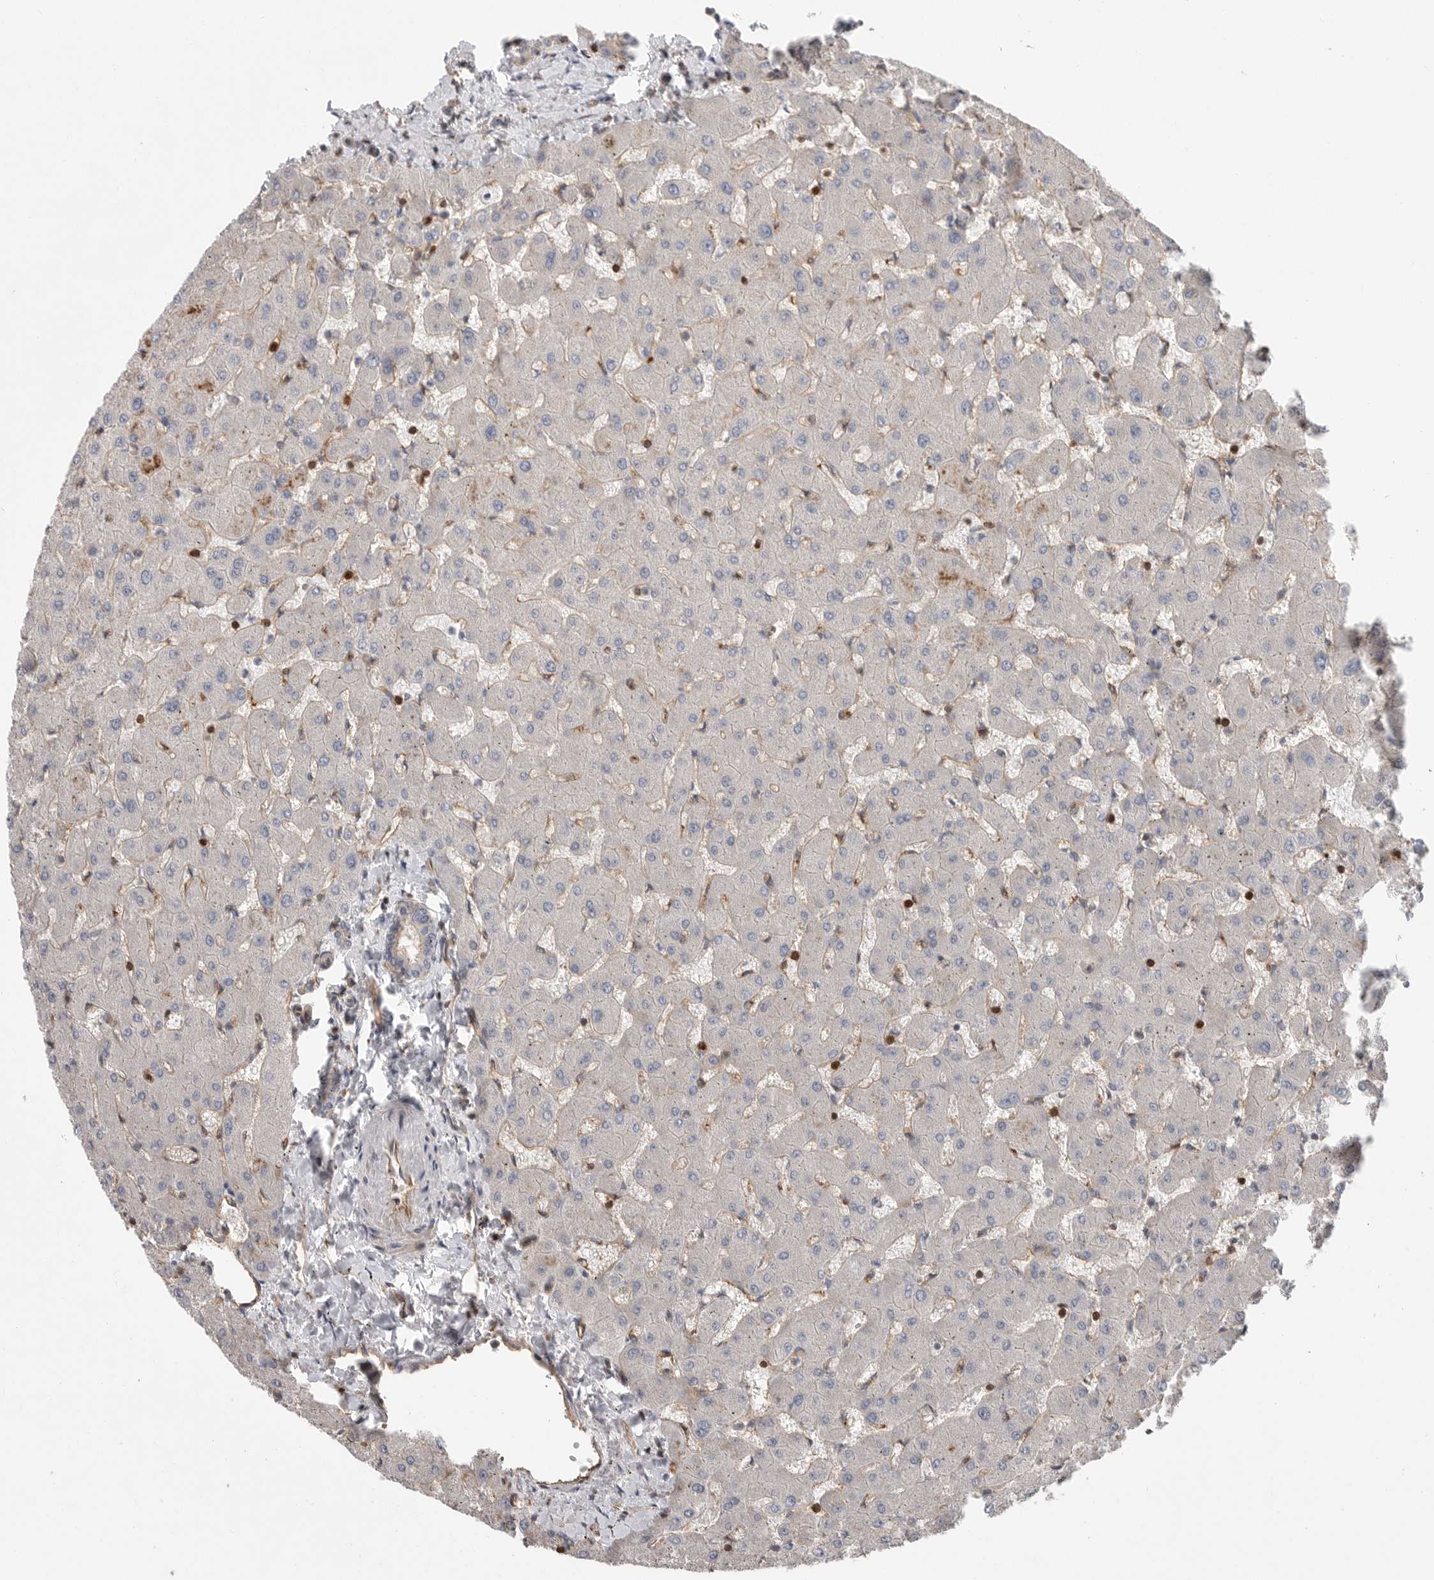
{"staining": {"intensity": "weak", "quantity": "25%-75%", "location": "cytoplasmic/membranous"}, "tissue": "liver", "cell_type": "Cholangiocytes", "image_type": "normal", "snomed": [{"axis": "morphology", "description": "Normal tissue, NOS"}, {"axis": "topography", "description": "Liver"}], "caption": "The image exhibits staining of benign liver, revealing weak cytoplasmic/membranous protein expression (brown color) within cholangiocytes.", "gene": "PRKCH", "patient": {"sex": "female", "age": 63}}